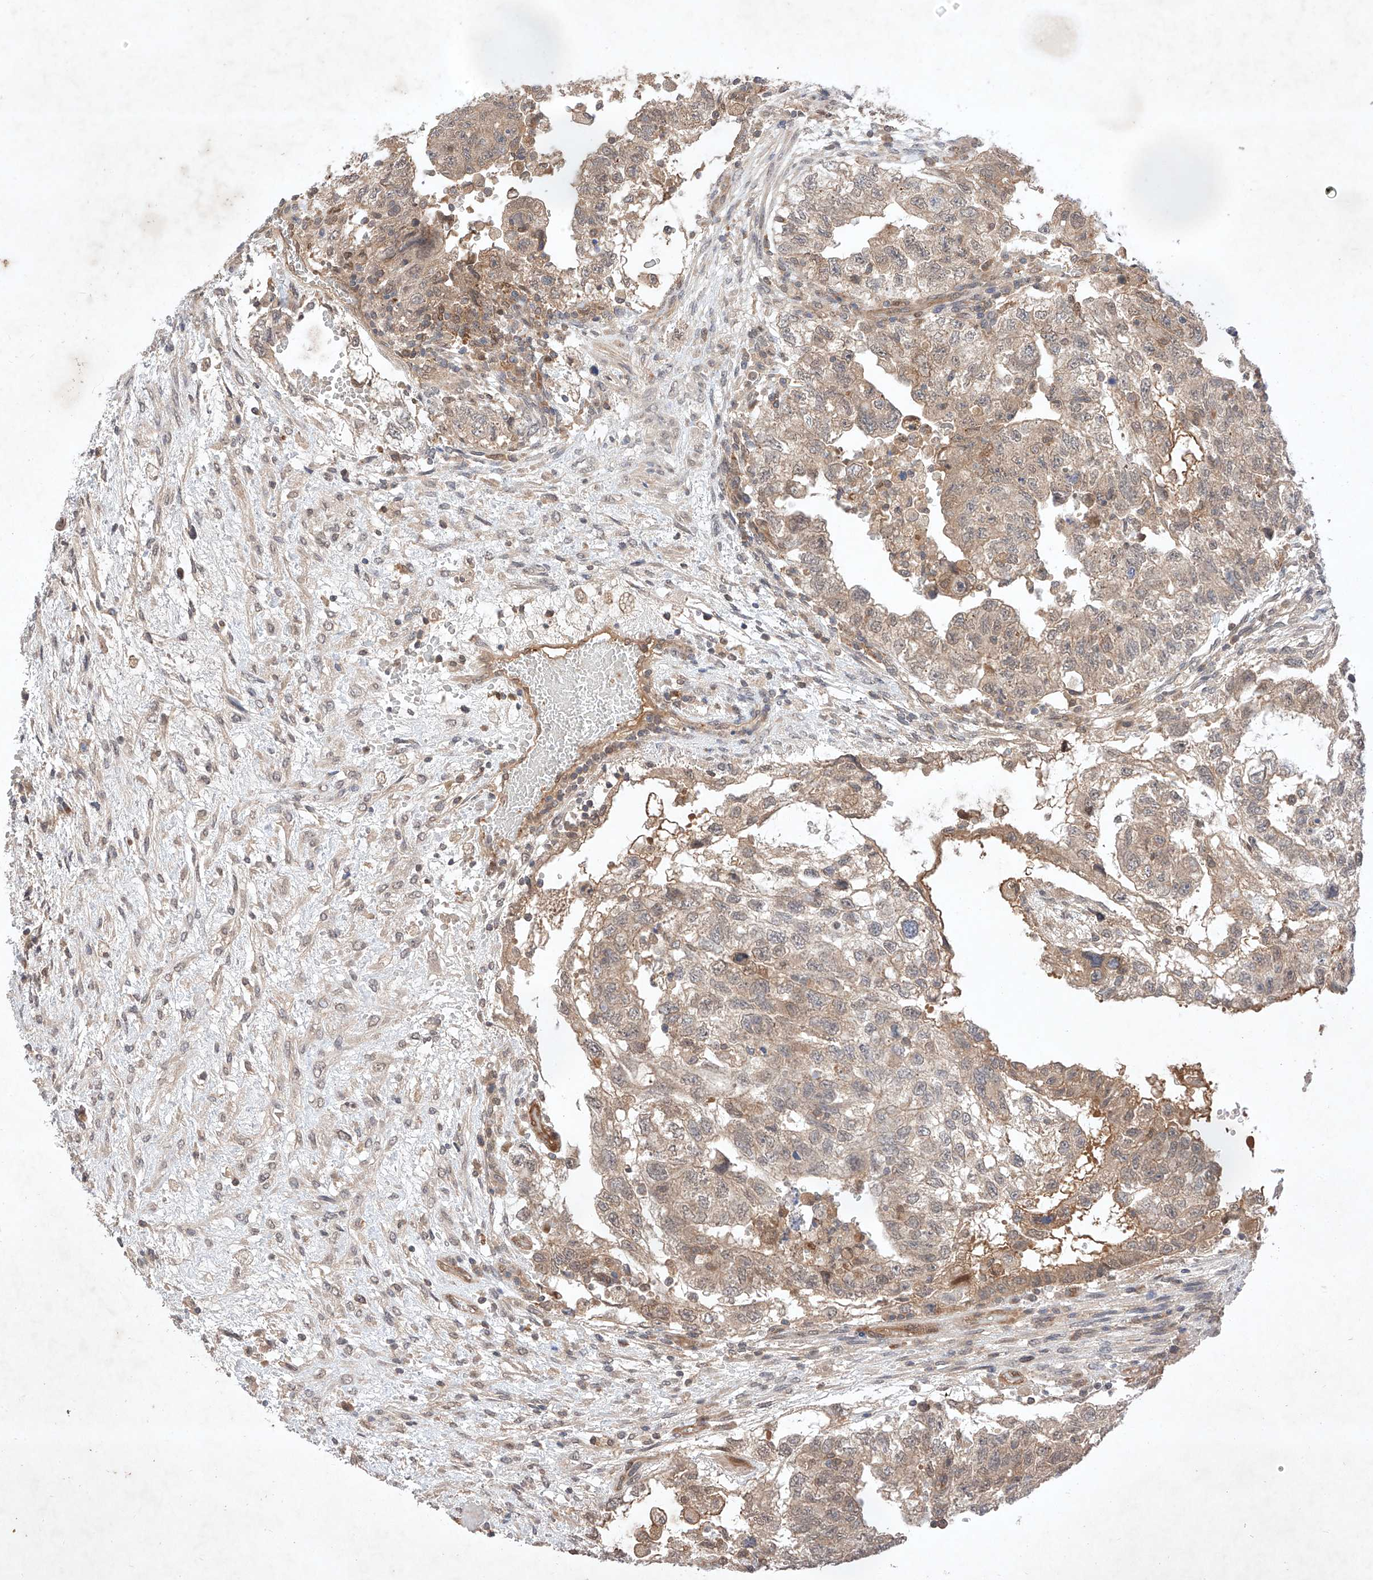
{"staining": {"intensity": "weak", "quantity": "25%-75%", "location": "cytoplasmic/membranous"}, "tissue": "testis cancer", "cell_type": "Tumor cells", "image_type": "cancer", "snomed": [{"axis": "morphology", "description": "Carcinoma, Embryonal, NOS"}, {"axis": "topography", "description": "Testis"}], "caption": "Immunohistochemical staining of human embryonal carcinoma (testis) shows weak cytoplasmic/membranous protein expression in approximately 25%-75% of tumor cells.", "gene": "ZNF124", "patient": {"sex": "male", "age": 36}}